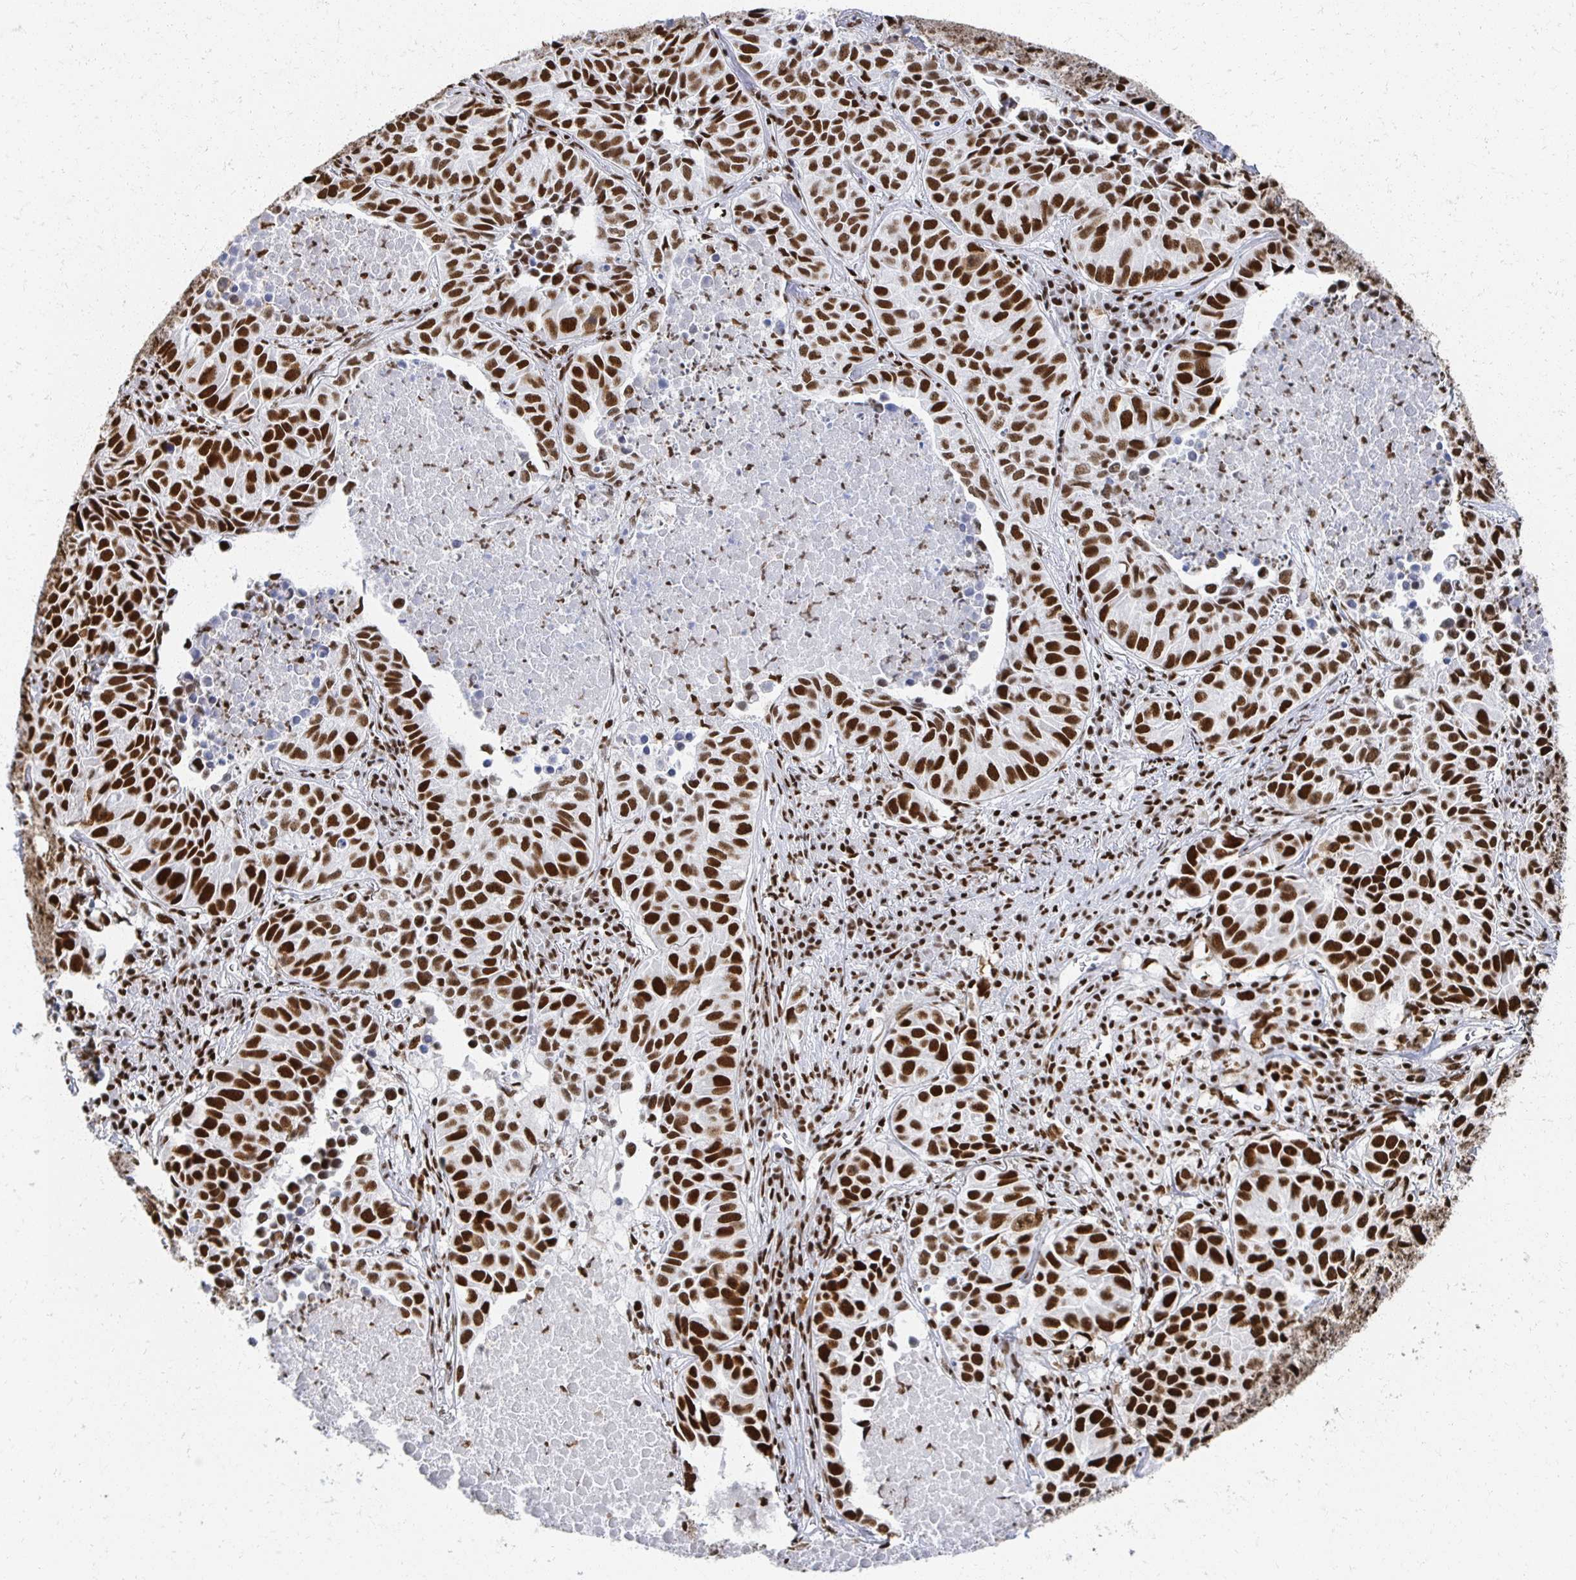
{"staining": {"intensity": "strong", "quantity": ">75%", "location": "nuclear"}, "tissue": "lung cancer", "cell_type": "Tumor cells", "image_type": "cancer", "snomed": [{"axis": "morphology", "description": "Adenocarcinoma, NOS"}, {"axis": "topography", "description": "Lung"}], "caption": "Strong nuclear protein staining is present in about >75% of tumor cells in lung adenocarcinoma.", "gene": "RBBP7", "patient": {"sex": "female", "age": 50}}